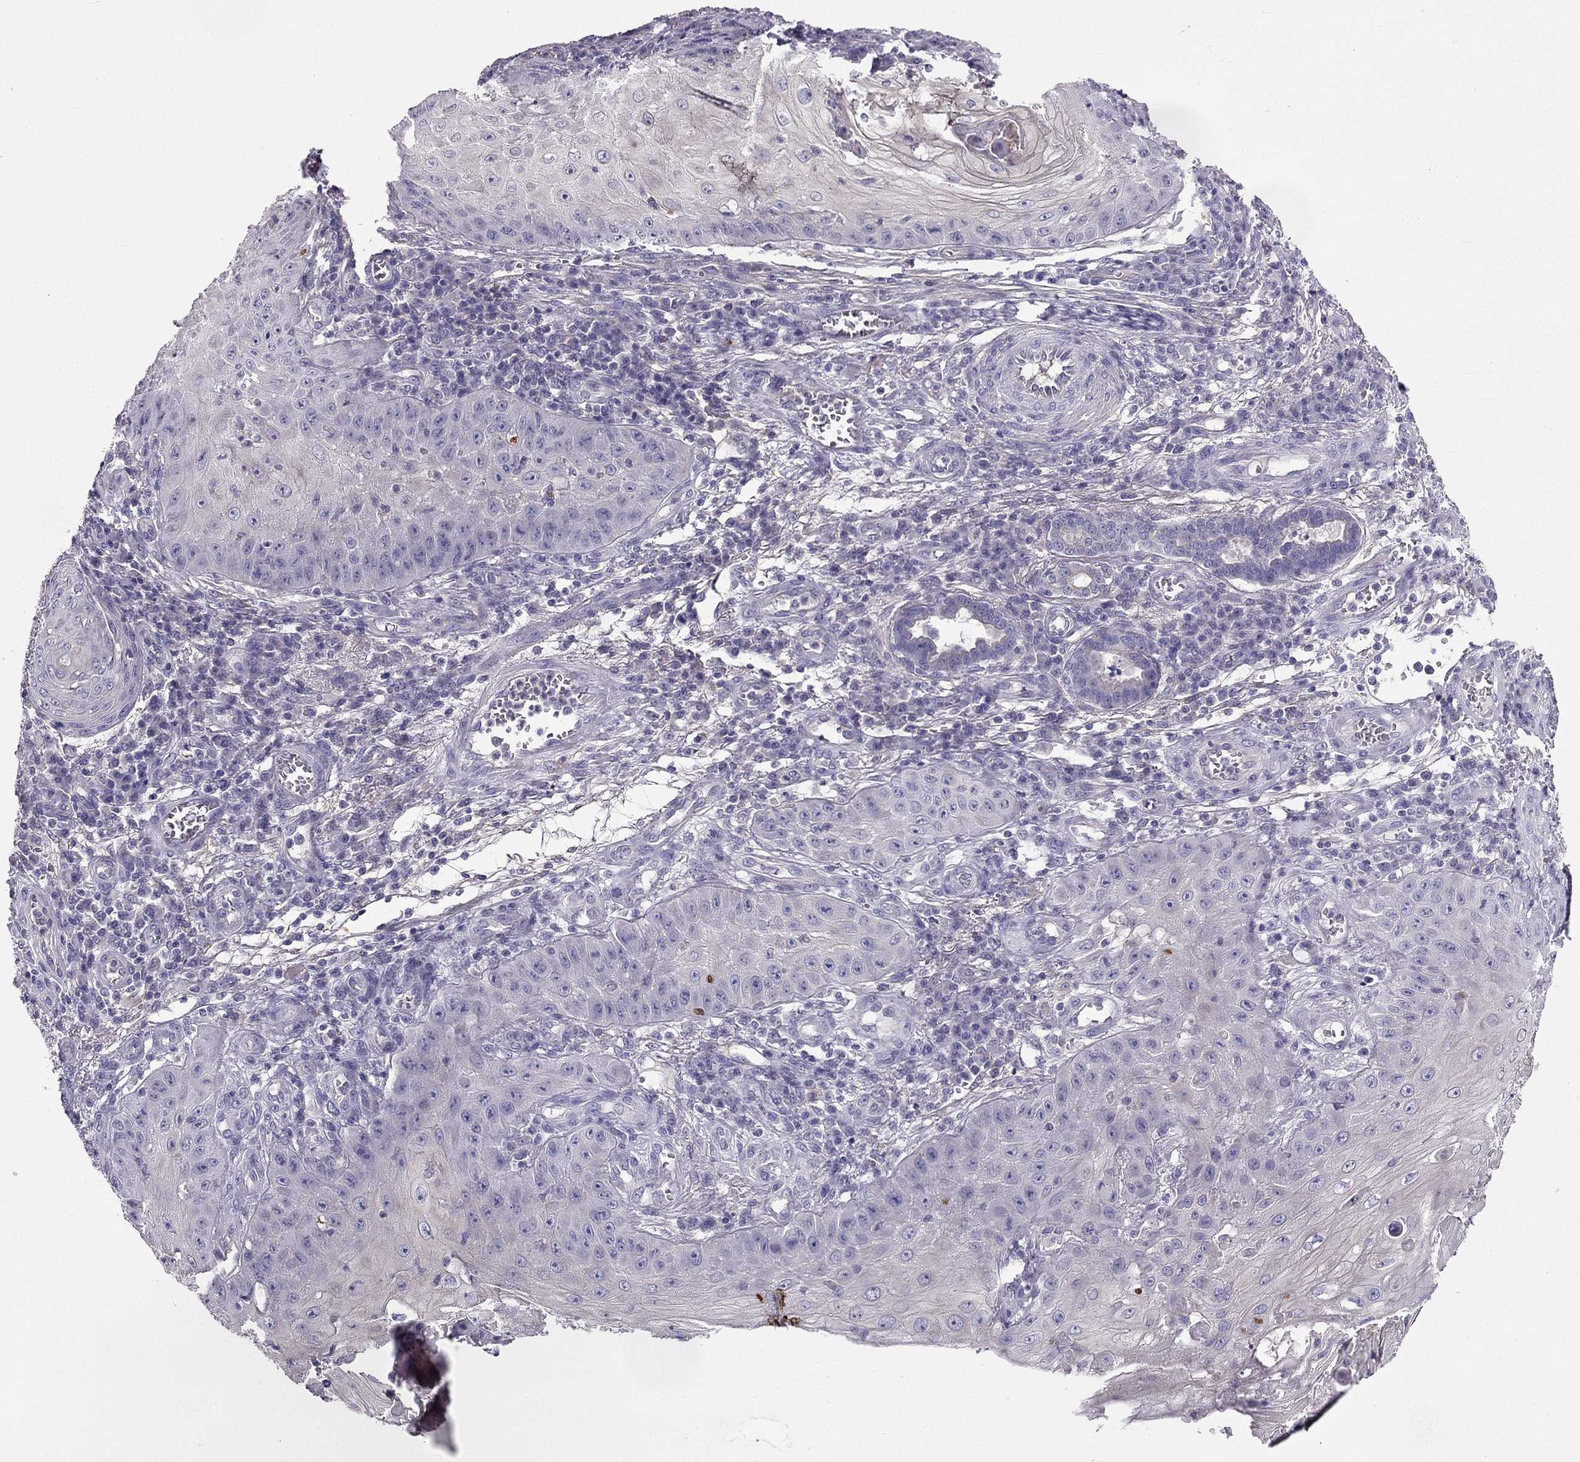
{"staining": {"intensity": "negative", "quantity": "none", "location": "none"}, "tissue": "skin cancer", "cell_type": "Tumor cells", "image_type": "cancer", "snomed": [{"axis": "morphology", "description": "Squamous cell carcinoma, NOS"}, {"axis": "topography", "description": "Skin"}], "caption": "Immunohistochemistry (IHC) of skin squamous cell carcinoma exhibits no staining in tumor cells. Nuclei are stained in blue.", "gene": "SYT5", "patient": {"sex": "male", "age": 70}}